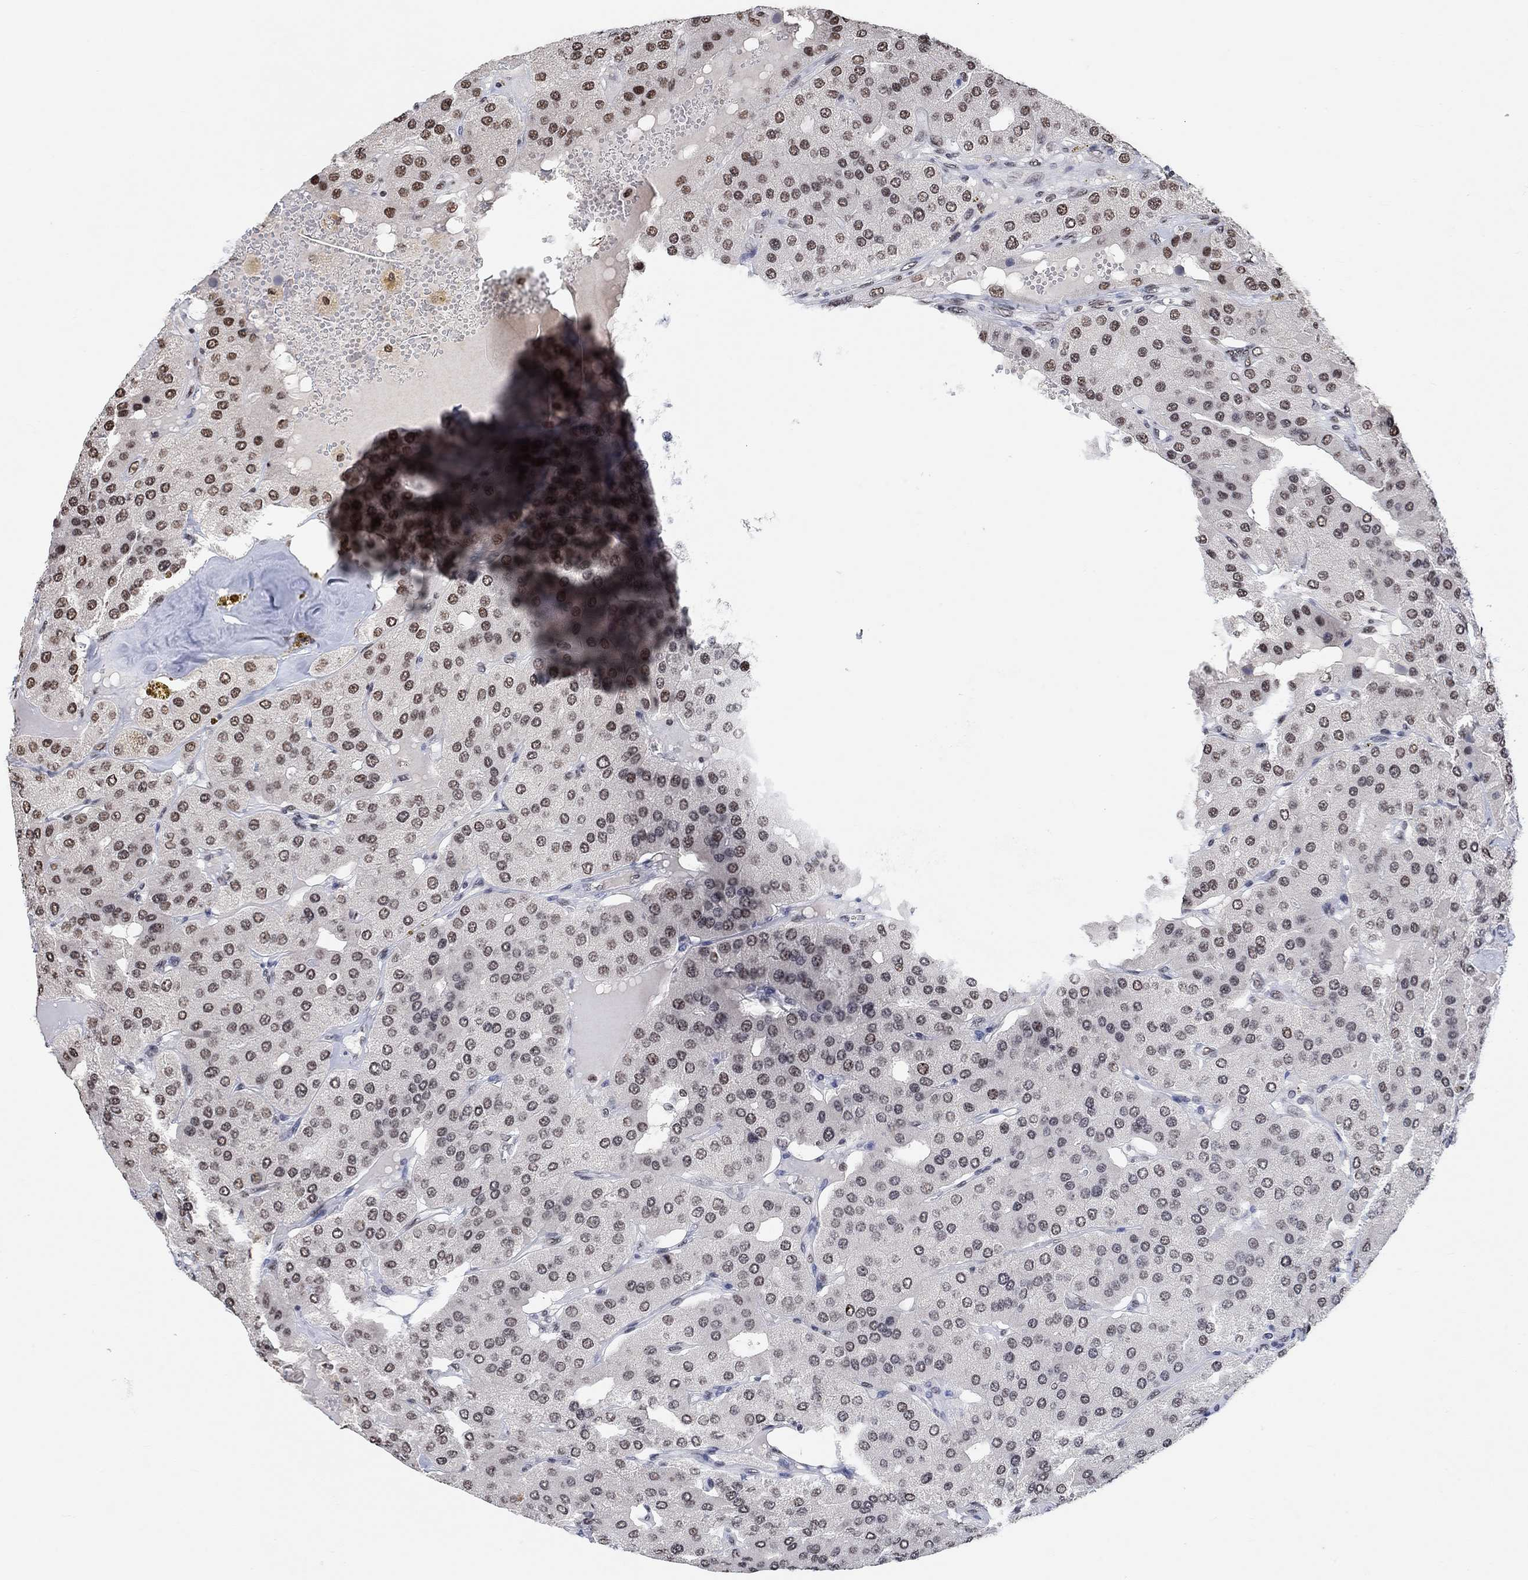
{"staining": {"intensity": "moderate", "quantity": "<25%", "location": "nuclear"}, "tissue": "parathyroid gland", "cell_type": "Glandular cells", "image_type": "normal", "snomed": [{"axis": "morphology", "description": "Normal tissue, NOS"}, {"axis": "morphology", "description": "Adenoma, NOS"}, {"axis": "topography", "description": "Parathyroid gland"}], "caption": "Protein expression analysis of unremarkable human parathyroid gland reveals moderate nuclear expression in approximately <25% of glandular cells. The staining was performed using DAB to visualize the protein expression in brown, while the nuclei were stained in blue with hematoxylin (Magnification: 20x).", "gene": "USP39", "patient": {"sex": "female", "age": 86}}